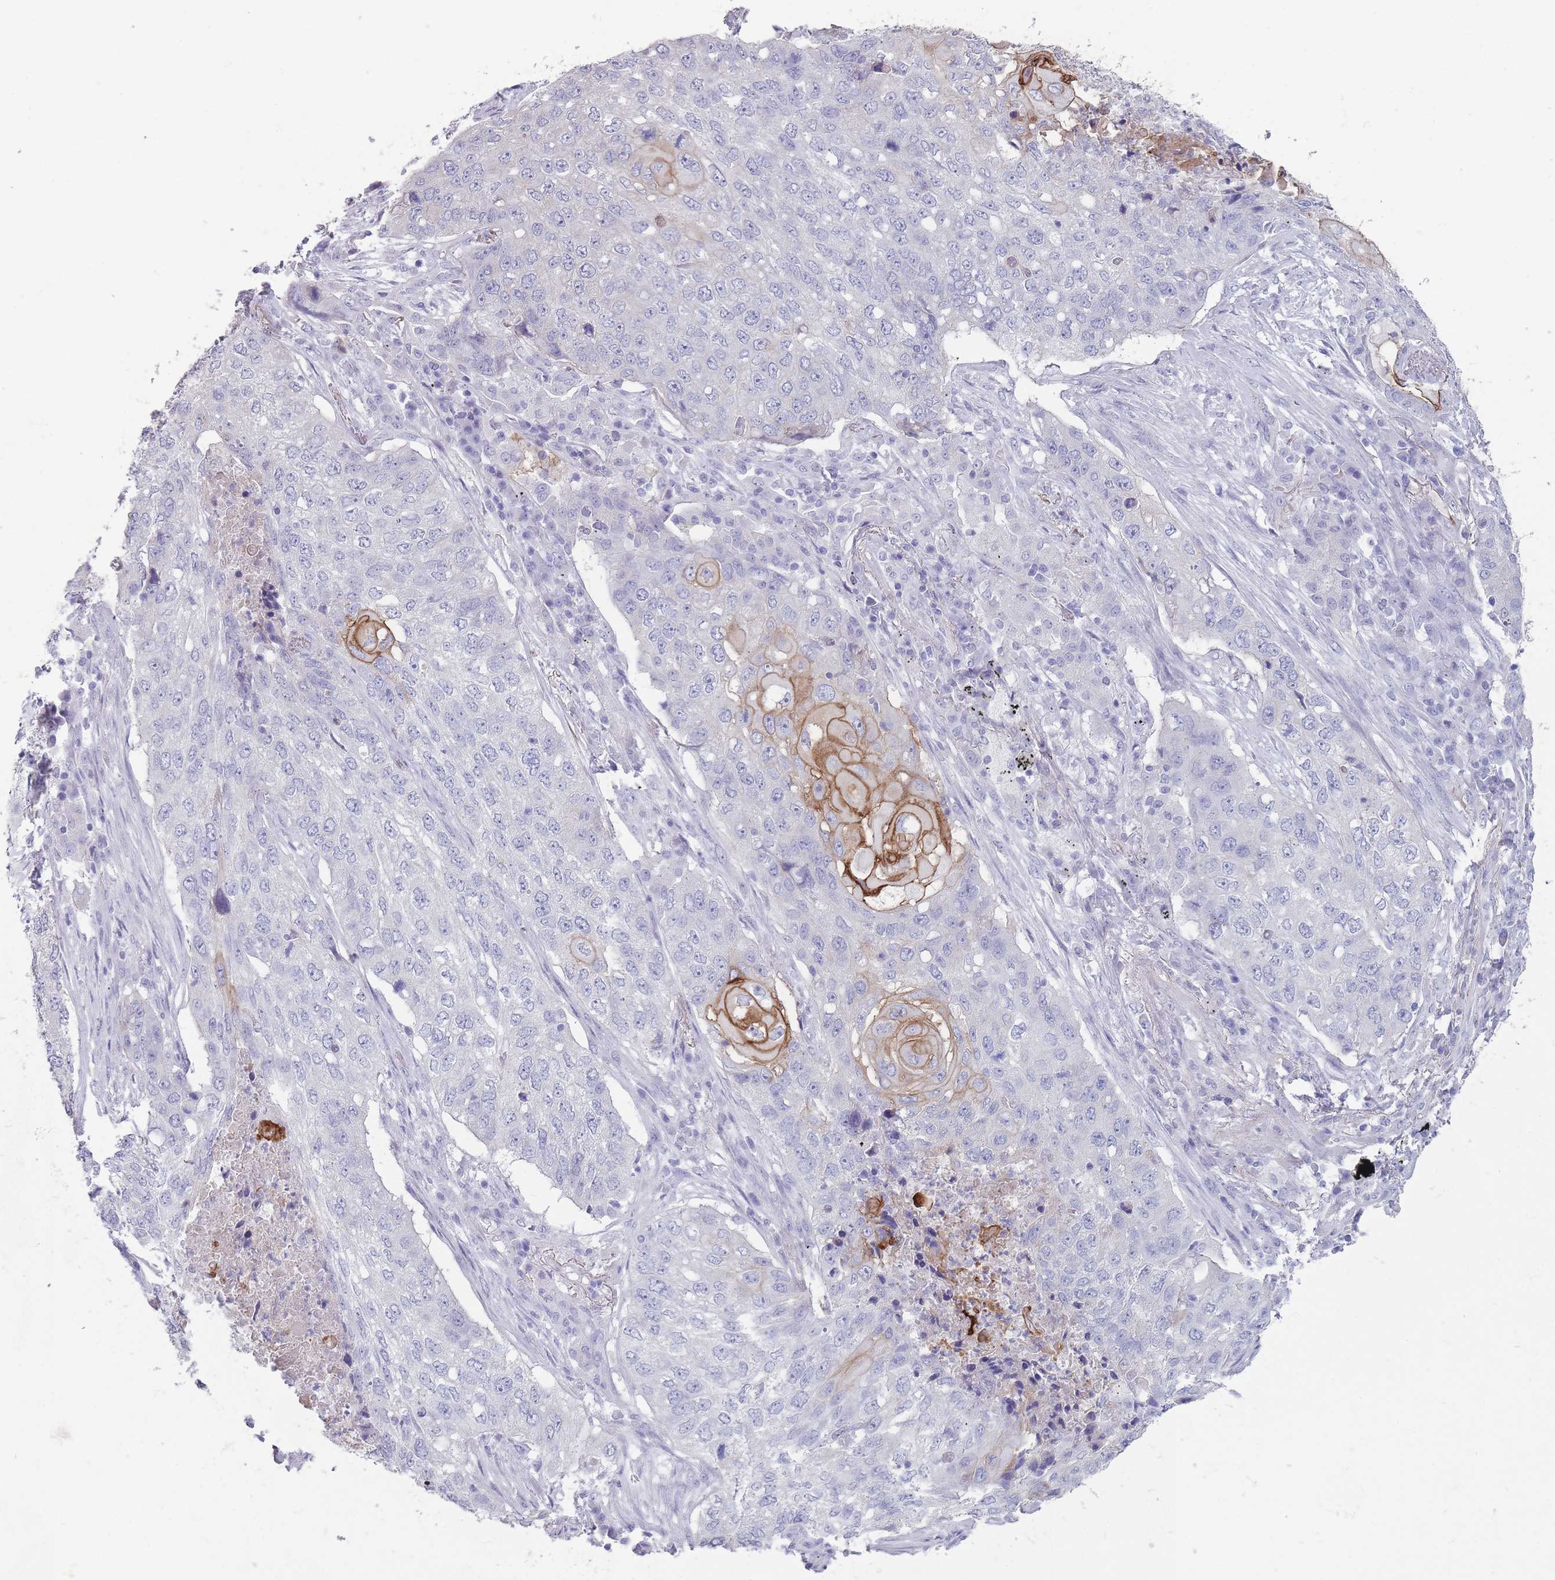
{"staining": {"intensity": "moderate", "quantity": "<25%", "location": "cytoplasmic/membranous"}, "tissue": "lung cancer", "cell_type": "Tumor cells", "image_type": "cancer", "snomed": [{"axis": "morphology", "description": "Squamous cell carcinoma, NOS"}, {"axis": "topography", "description": "Lung"}], "caption": "Lung squamous cell carcinoma stained for a protein demonstrates moderate cytoplasmic/membranous positivity in tumor cells. (DAB (3,3'-diaminobenzidine) = brown stain, brightfield microscopy at high magnification).", "gene": "RHBG", "patient": {"sex": "female", "age": 63}}